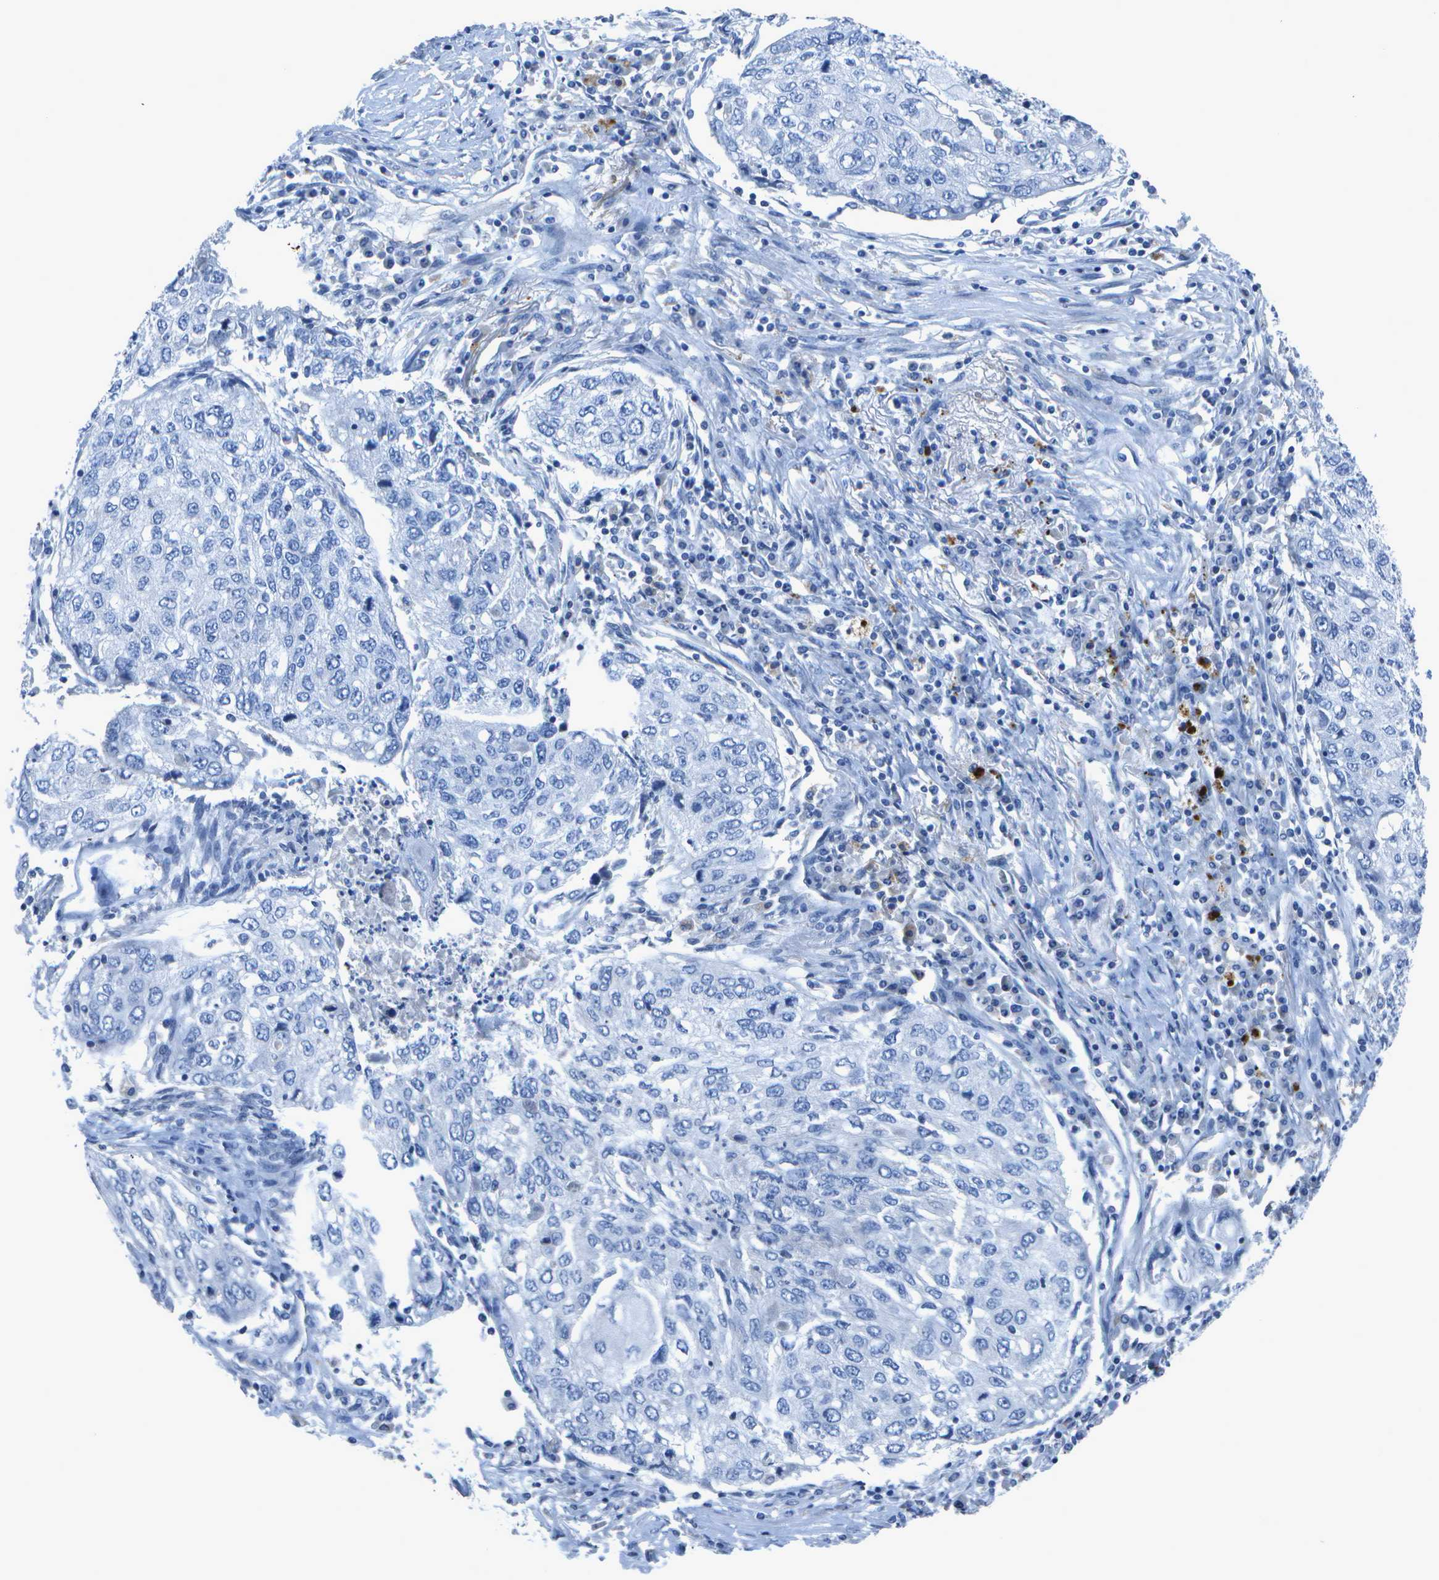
{"staining": {"intensity": "negative", "quantity": "none", "location": "none"}, "tissue": "lung cancer", "cell_type": "Tumor cells", "image_type": "cancer", "snomed": [{"axis": "morphology", "description": "Squamous cell carcinoma, NOS"}, {"axis": "topography", "description": "Lung"}], "caption": "Immunohistochemistry (IHC) of human lung cancer shows no expression in tumor cells.", "gene": "DCT", "patient": {"sex": "female", "age": 63}}